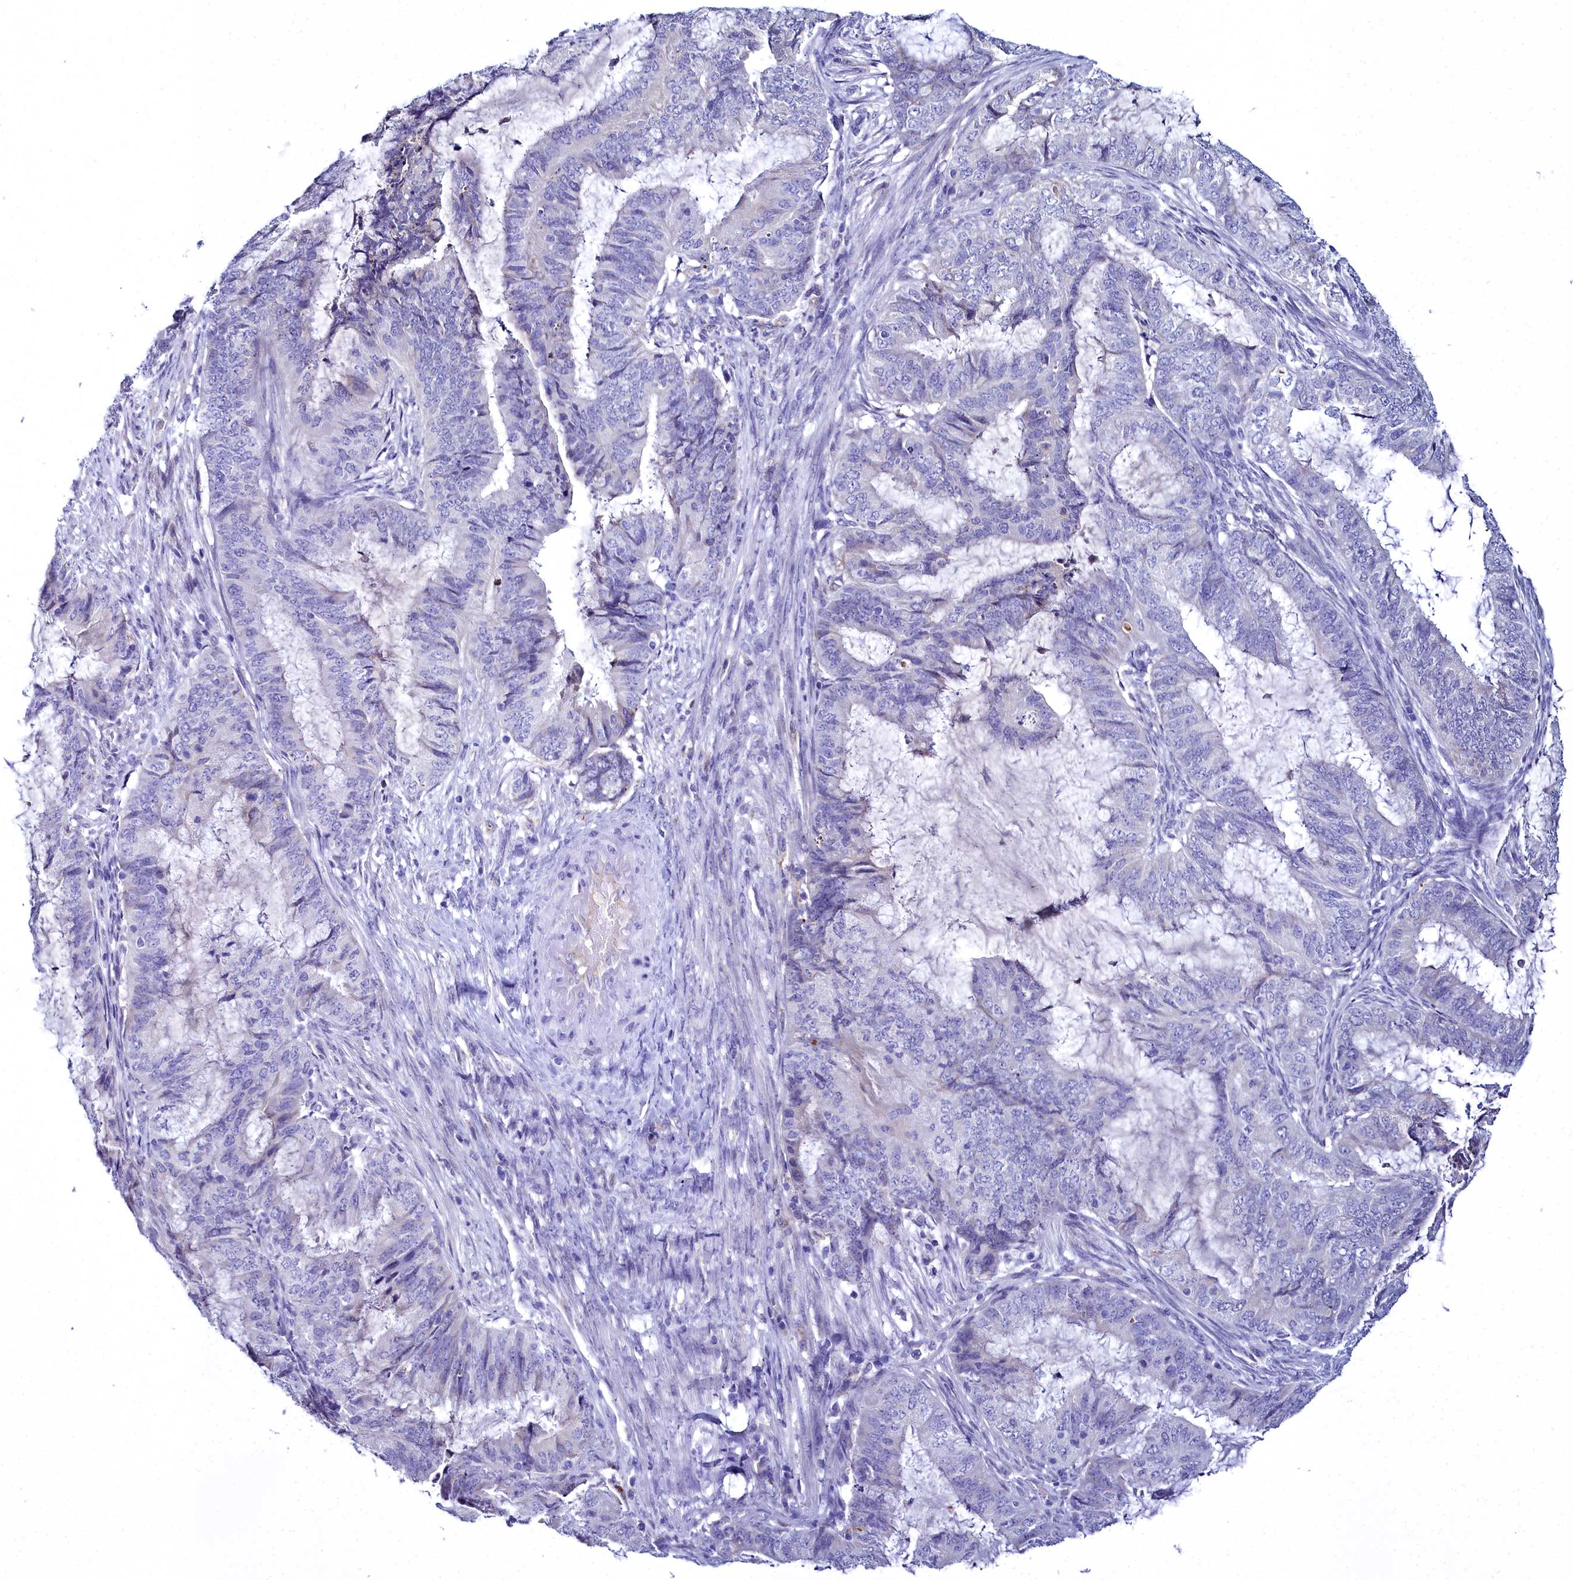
{"staining": {"intensity": "negative", "quantity": "none", "location": "none"}, "tissue": "endometrial cancer", "cell_type": "Tumor cells", "image_type": "cancer", "snomed": [{"axis": "morphology", "description": "Adenocarcinoma, NOS"}, {"axis": "topography", "description": "Endometrium"}], "caption": "DAB immunohistochemical staining of endometrial adenocarcinoma shows no significant expression in tumor cells.", "gene": "ELAPOR2", "patient": {"sex": "female", "age": 51}}